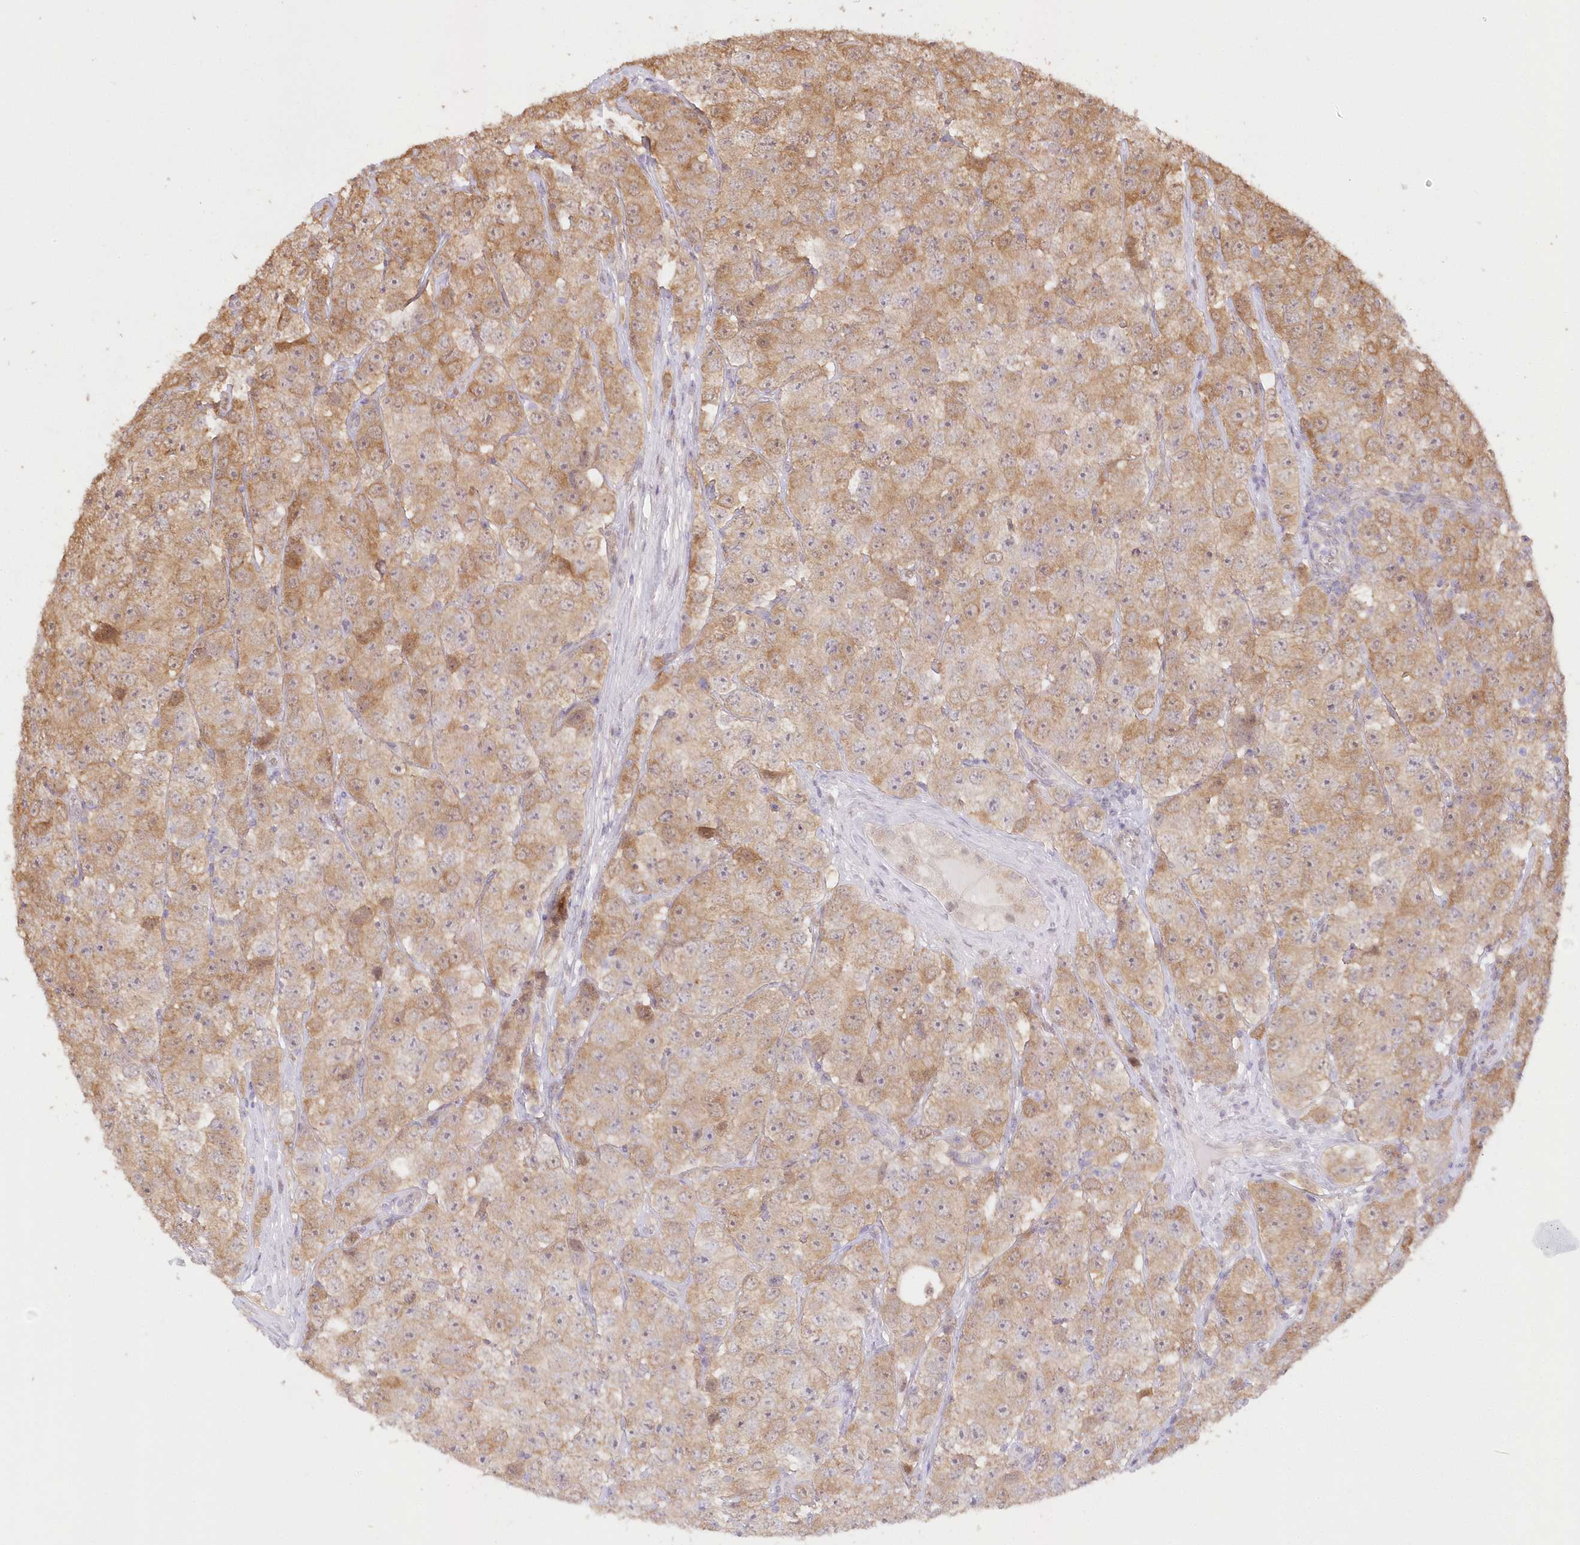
{"staining": {"intensity": "moderate", "quantity": ">75%", "location": "cytoplasmic/membranous"}, "tissue": "testis cancer", "cell_type": "Tumor cells", "image_type": "cancer", "snomed": [{"axis": "morphology", "description": "Seminoma, NOS"}, {"axis": "topography", "description": "Testis"}], "caption": "IHC photomicrograph of human testis seminoma stained for a protein (brown), which reveals medium levels of moderate cytoplasmic/membranous staining in approximately >75% of tumor cells.", "gene": "RNPEP", "patient": {"sex": "male", "age": 28}}